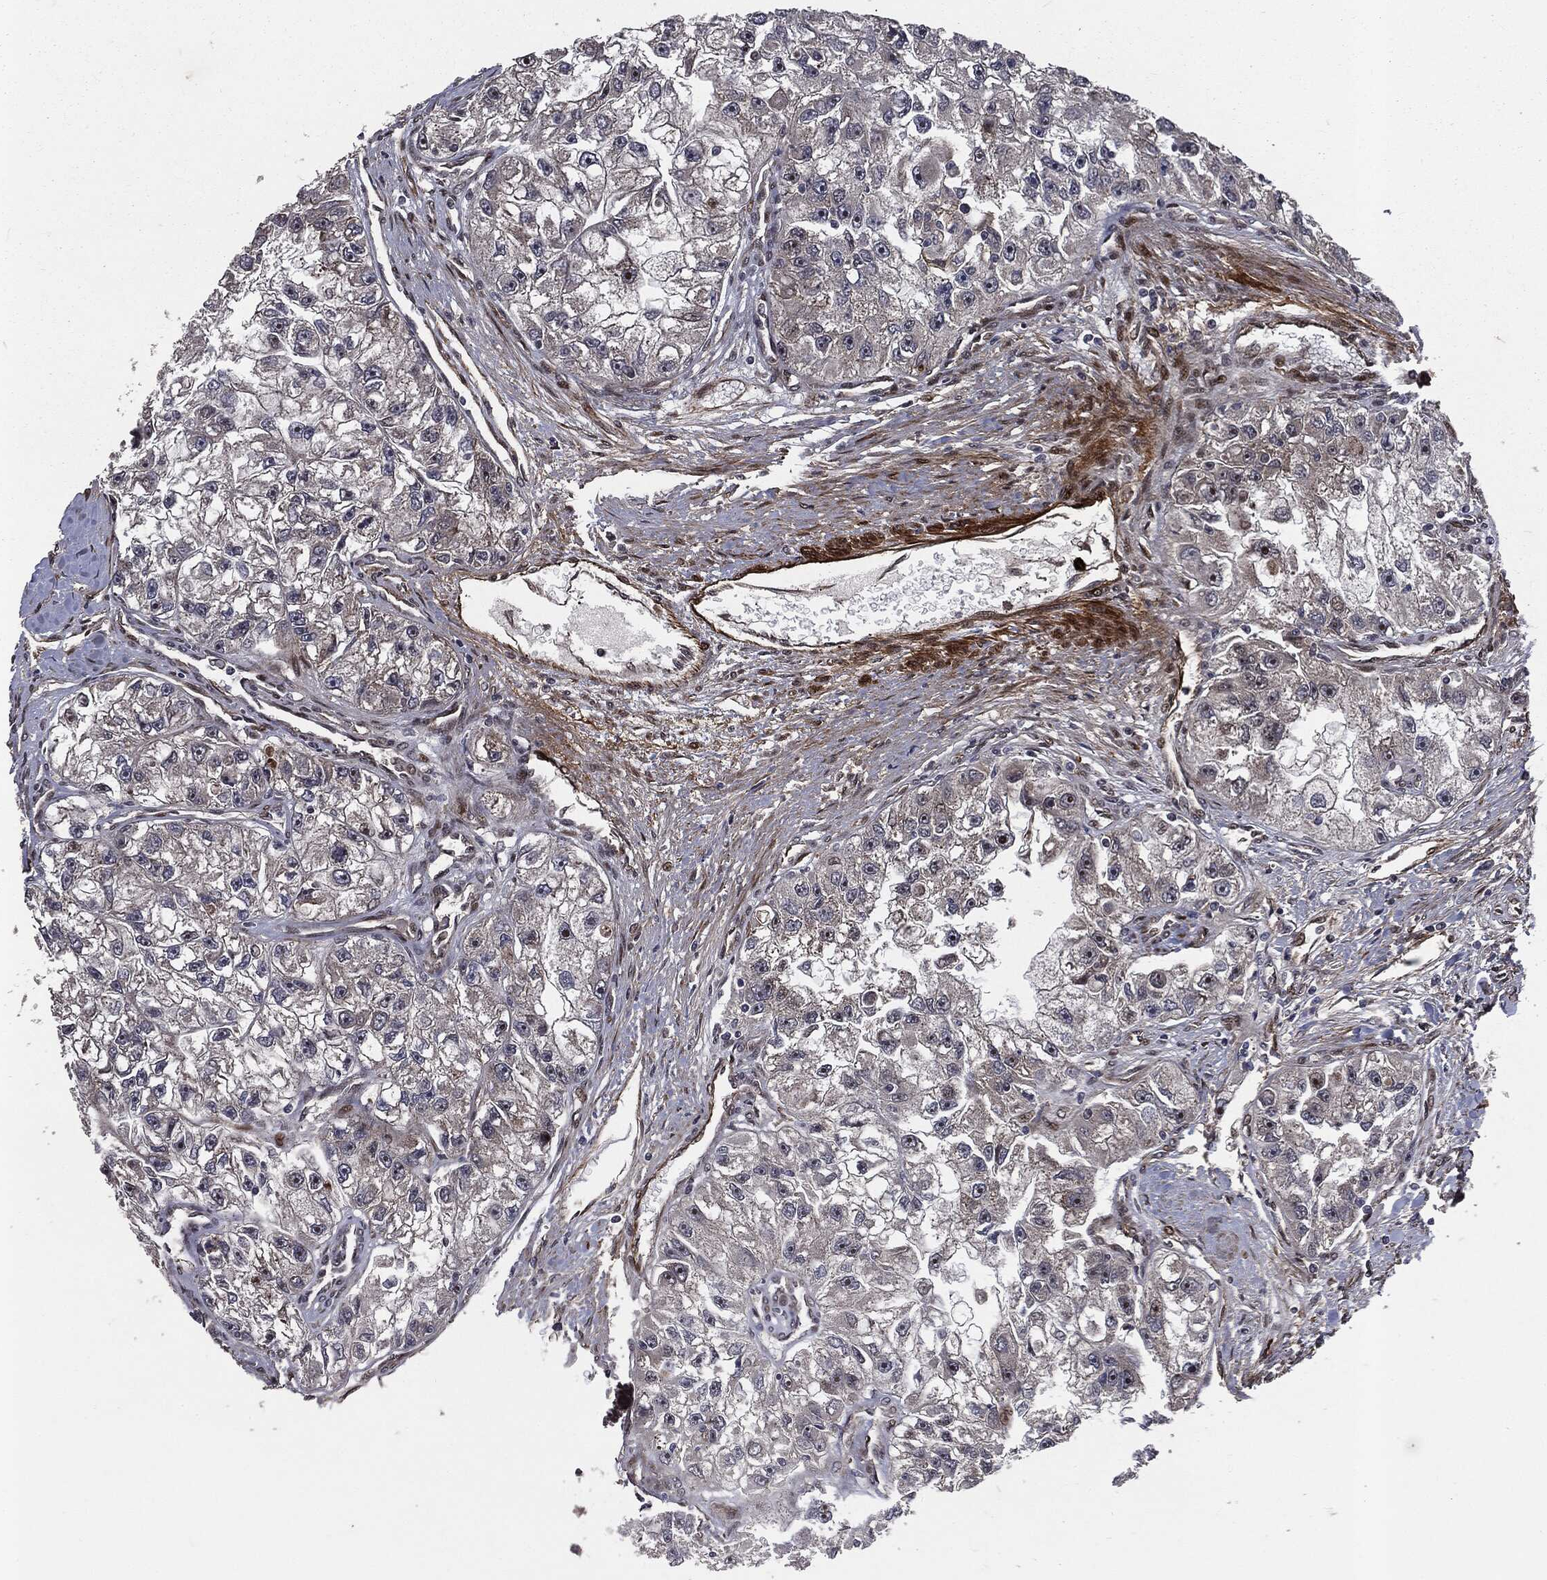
{"staining": {"intensity": "moderate", "quantity": "<25%", "location": "nuclear"}, "tissue": "renal cancer", "cell_type": "Tumor cells", "image_type": "cancer", "snomed": [{"axis": "morphology", "description": "Adenocarcinoma, NOS"}, {"axis": "topography", "description": "Kidney"}], "caption": "A high-resolution micrograph shows immunohistochemistry (IHC) staining of adenocarcinoma (renal), which demonstrates moderate nuclear expression in approximately <25% of tumor cells.", "gene": "SMAD4", "patient": {"sex": "male", "age": 63}}